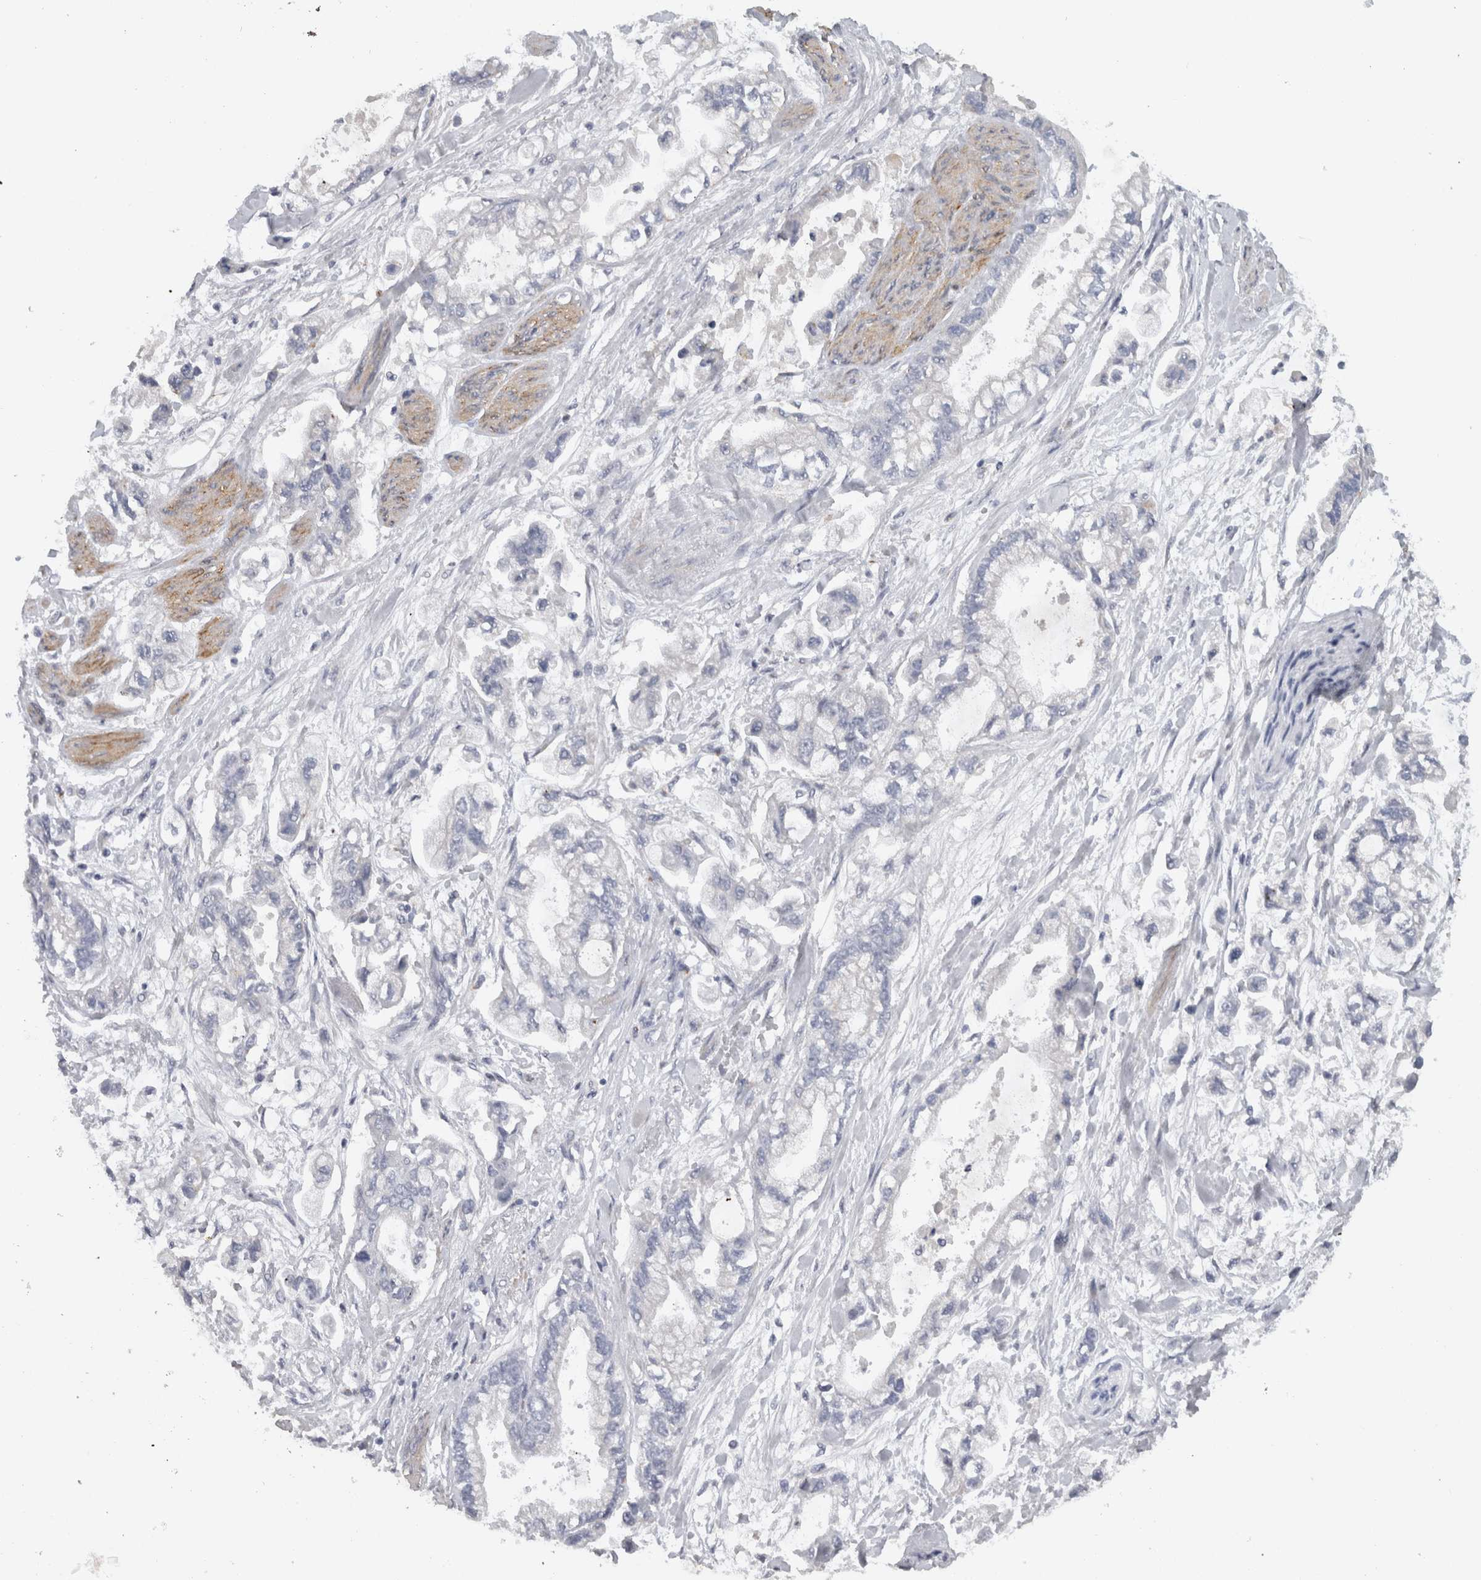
{"staining": {"intensity": "negative", "quantity": "none", "location": "none"}, "tissue": "stomach cancer", "cell_type": "Tumor cells", "image_type": "cancer", "snomed": [{"axis": "morphology", "description": "Normal tissue, NOS"}, {"axis": "morphology", "description": "Adenocarcinoma, NOS"}, {"axis": "topography", "description": "Stomach"}], "caption": "Immunohistochemistry of human stomach cancer (adenocarcinoma) reveals no expression in tumor cells. (Brightfield microscopy of DAB immunohistochemistry (IHC) at high magnification).", "gene": "MGAT1", "patient": {"sex": "male", "age": 62}}